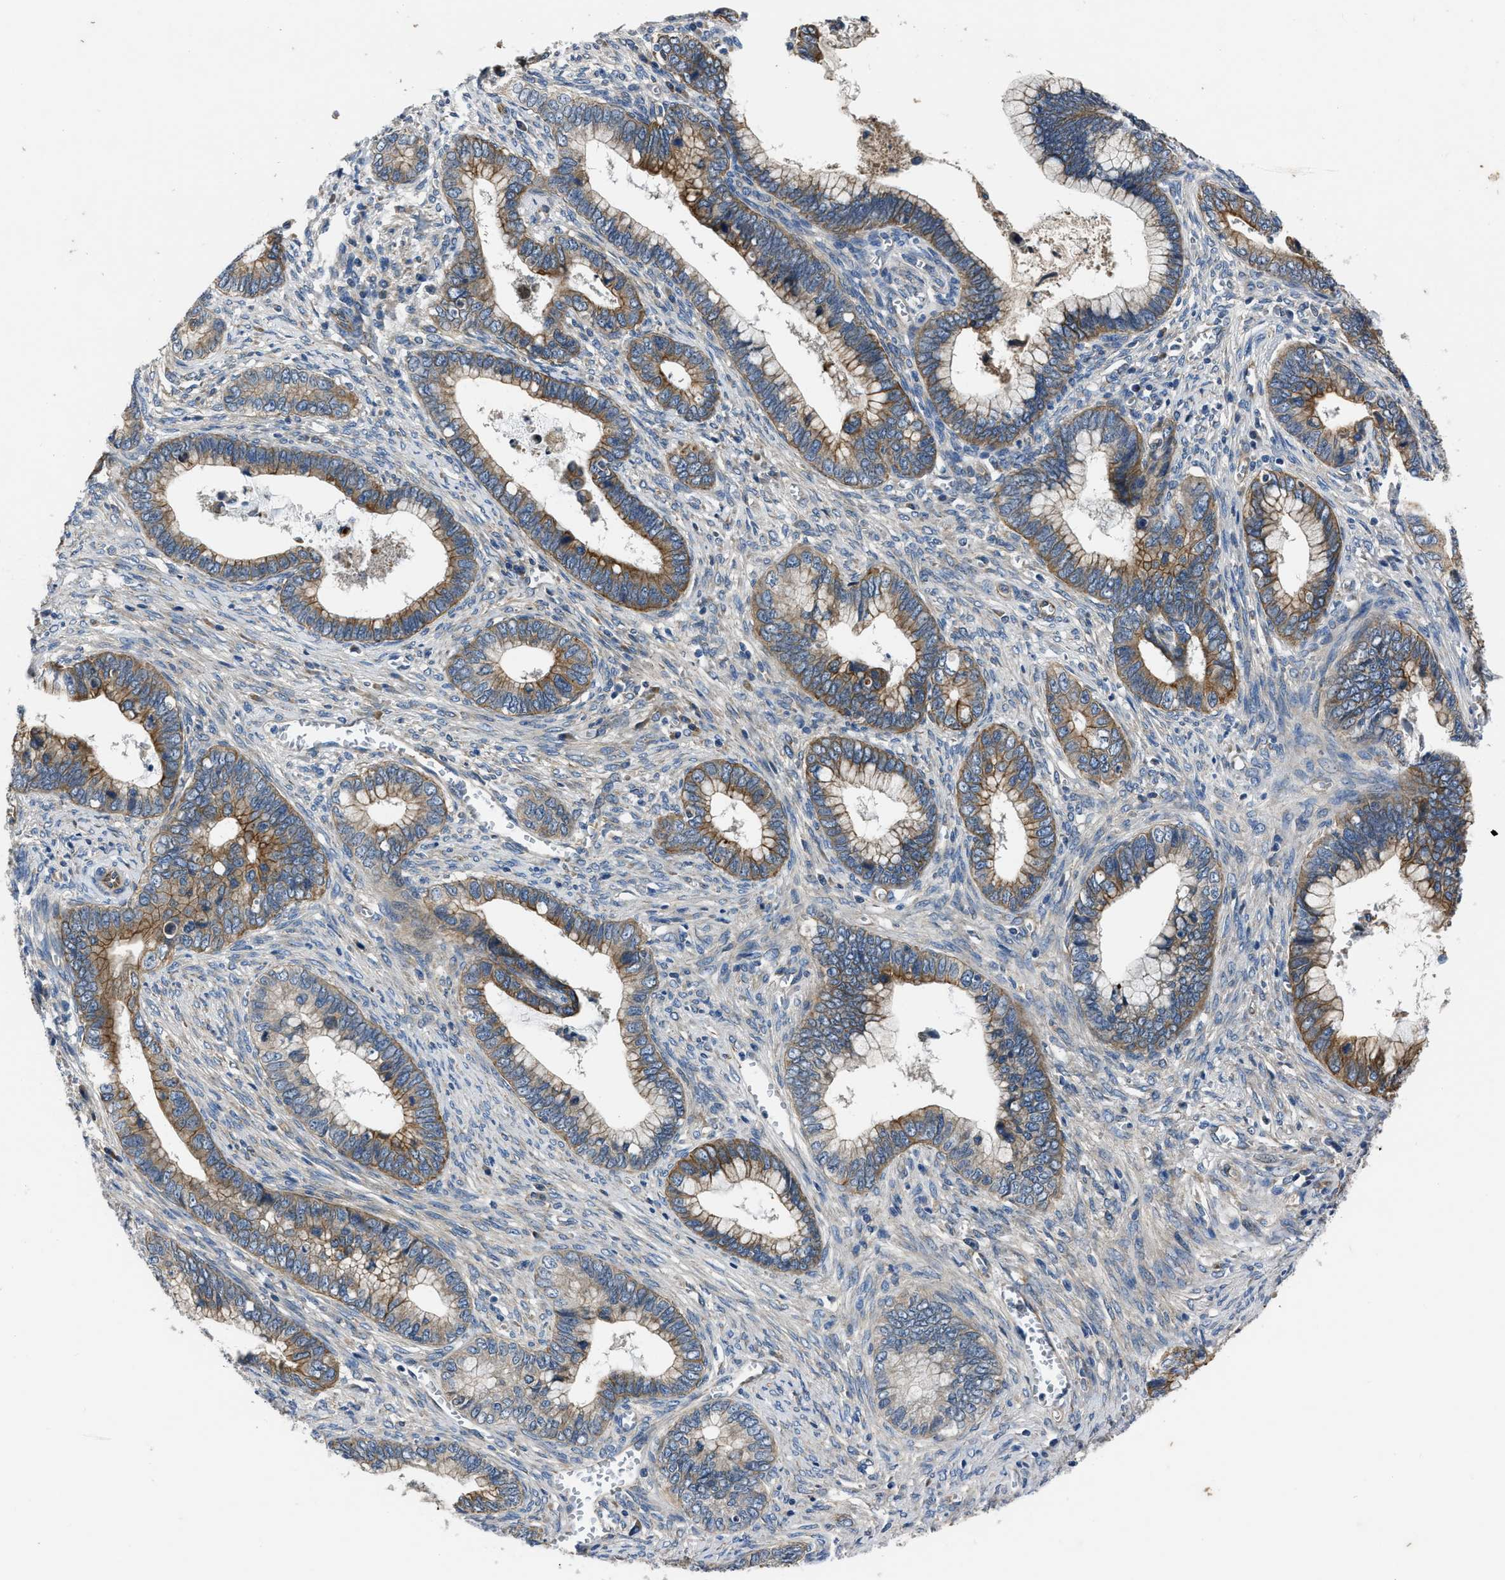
{"staining": {"intensity": "moderate", "quantity": ">75%", "location": "cytoplasmic/membranous"}, "tissue": "cervical cancer", "cell_type": "Tumor cells", "image_type": "cancer", "snomed": [{"axis": "morphology", "description": "Adenocarcinoma, NOS"}, {"axis": "topography", "description": "Cervix"}], "caption": "A brown stain shows moderate cytoplasmic/membranous positivity of a protein in adenocarcinoma (cervical) tumor cells. (DAB (3,3'-diaminobenzidine) = brown stain, brightfield microscopy at high magnification).", "gene": "ERC1", "patient": {"sex": "female", "age": 44}}